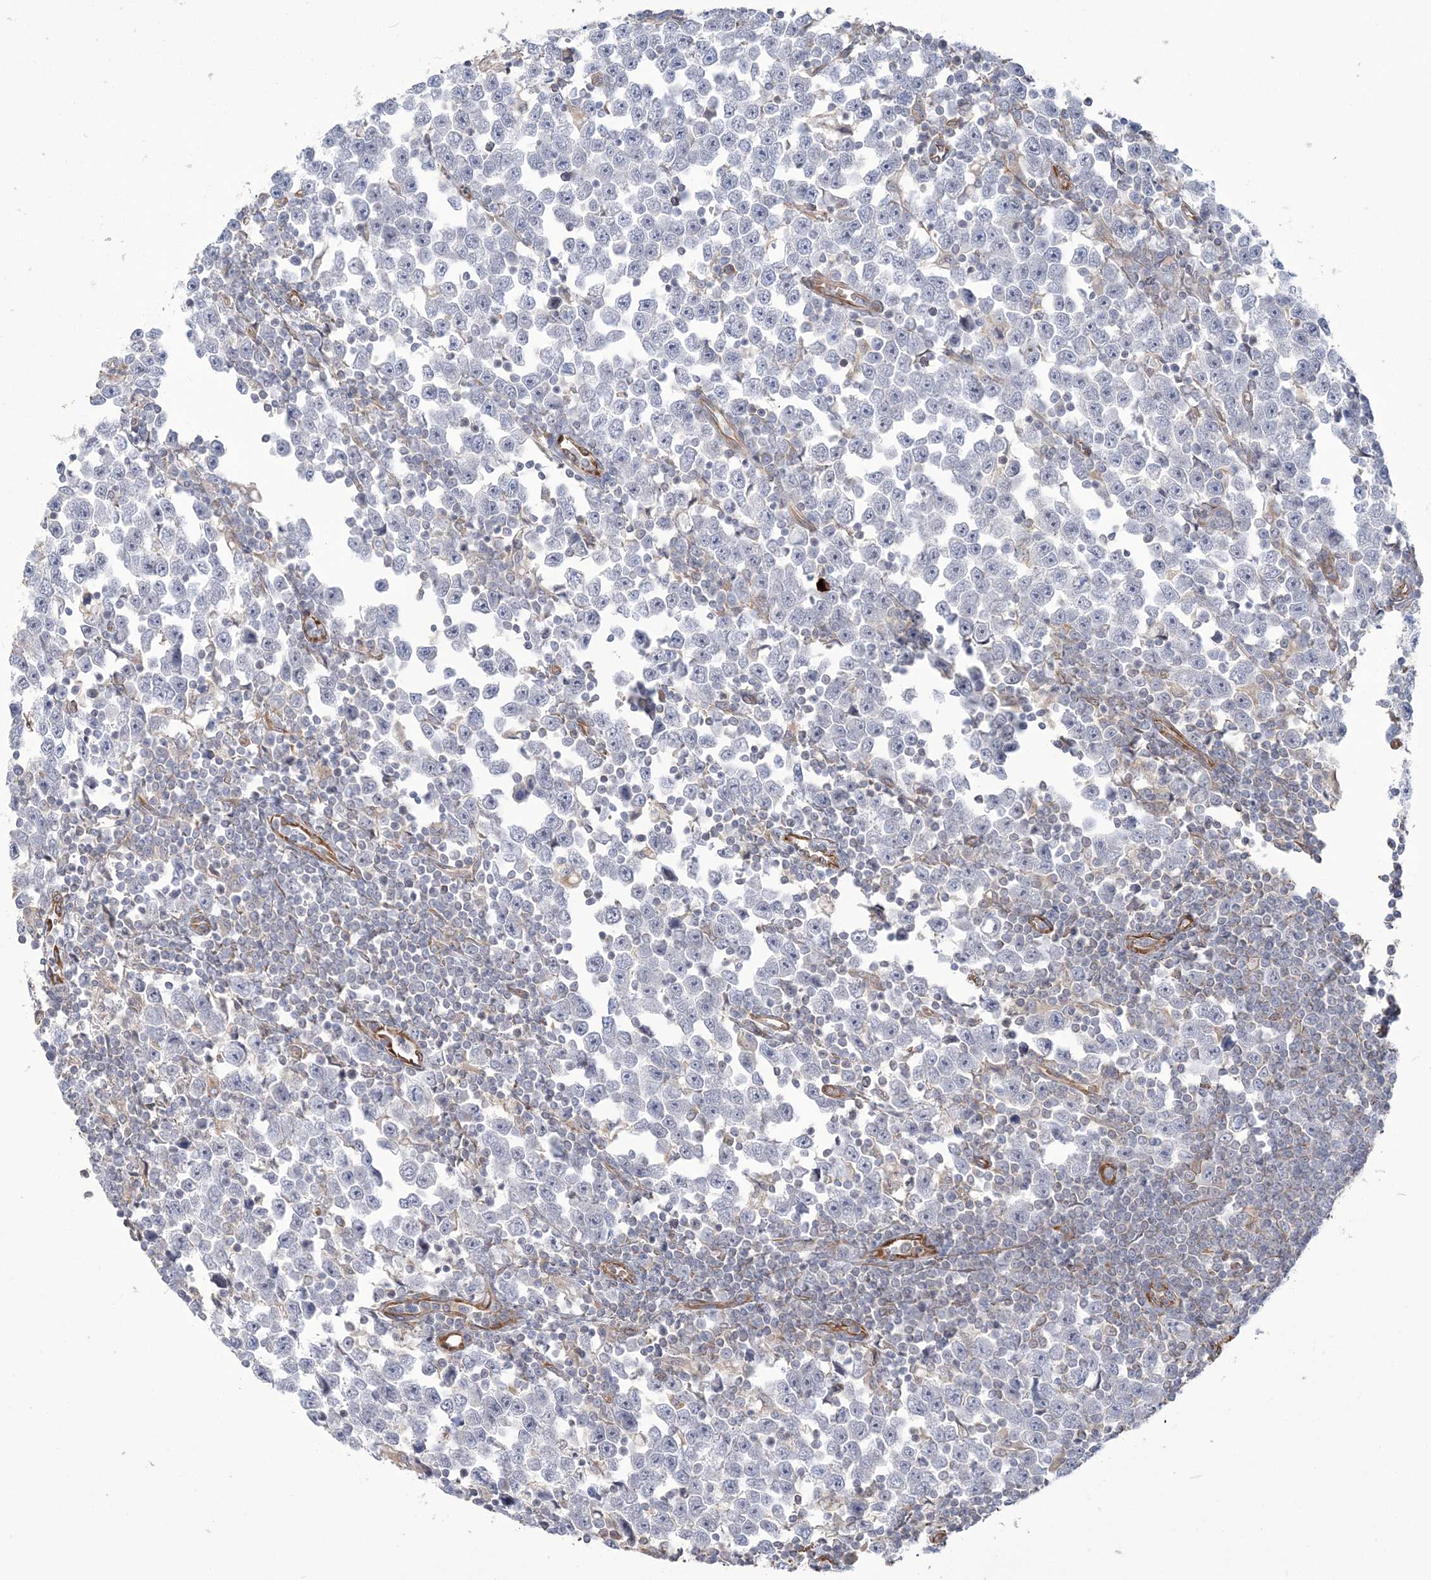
{"staining": {"intensity": "negative", "quantity": "none", "location": "none"}, "tissue": "testis cancer", "cell_type": "Tumor cells", "image_type": "cancer", "snomed": [{"axis": "morphology", "description": "Normal tissue, NOS"}, {"axis": "morphology", "description": "Seminoma, NOS"}, {"axis": "topography", "description": "Testis"}], "caption": "Protein analysis of testis seminoma exhibits no significant staining in tumor cells.", "gene": "ZNF821", "patient": {"sex": "male", "age": 43}}